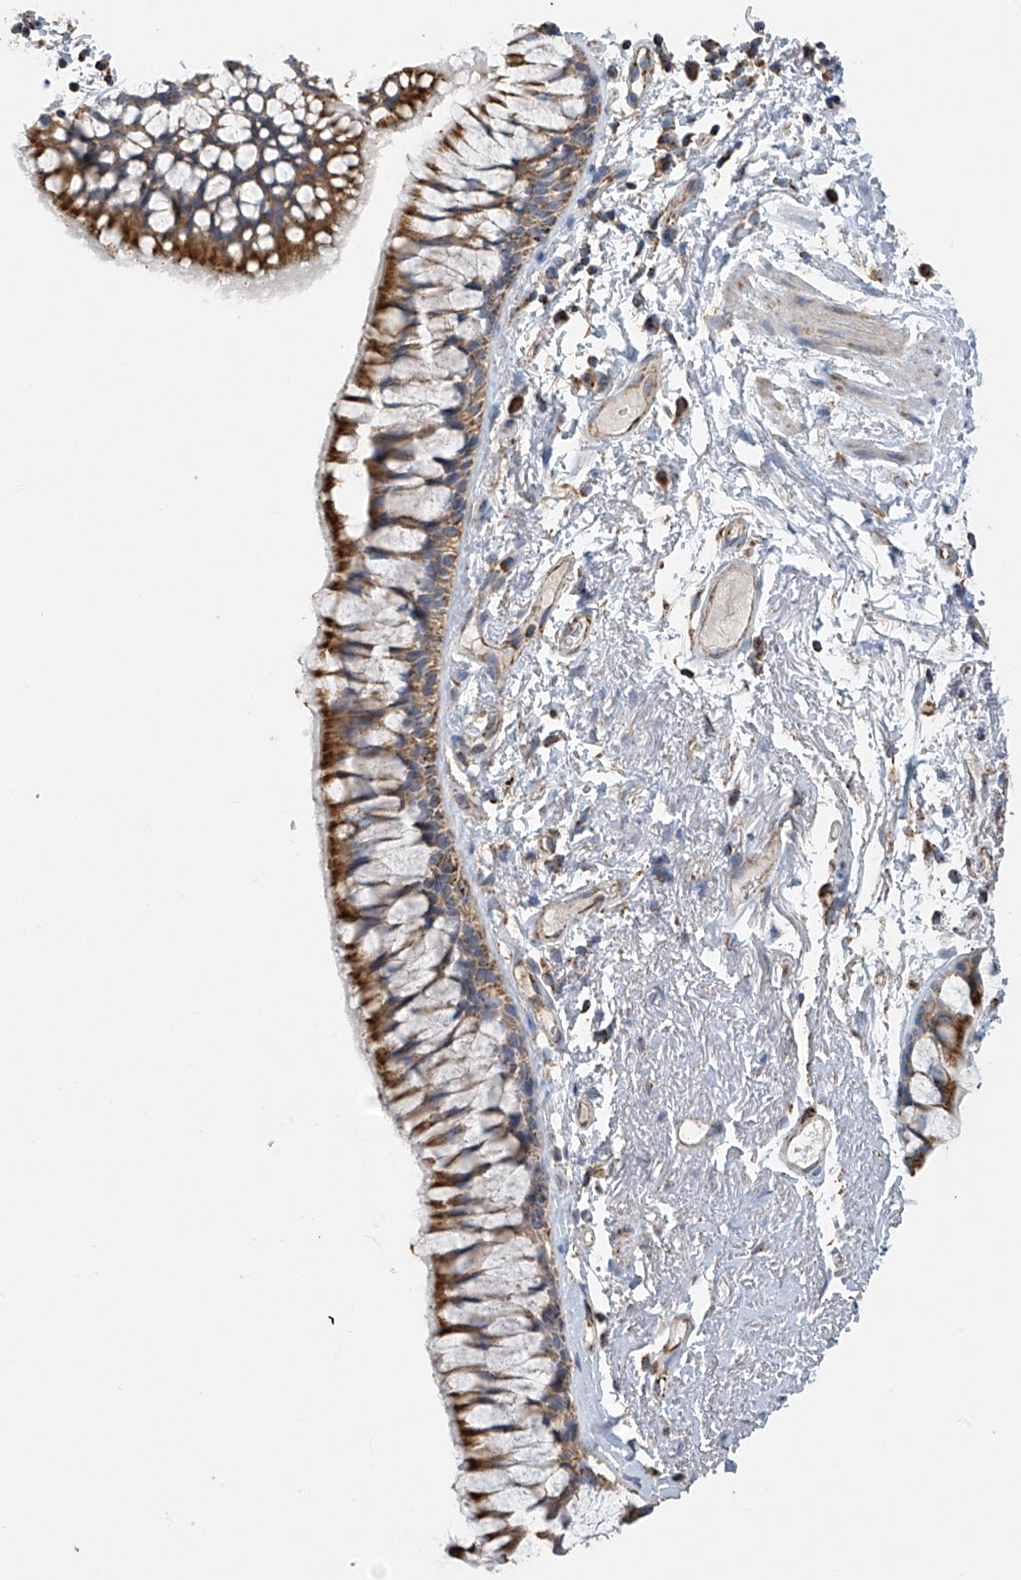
{"staining": {"intensity": "strong", "quantity": ">75%", "location": "cytoplasmic/membranous"}, "tissue": "bronchus", "cell_type": "Respiratory epithelial cells", "image_type": "normal", "snomed": [{"axis": "morphology", "description": "Normal tissue, NOS"}, {"axis": "topography", "description": "Cartilage tissue"}, {"axis": "topography", "description": "Bronchus"}], "caption": "Protein staining of benign bronchus exhibits strong cytoplasmic/membranous expression in approximately >75% of respiratory epithelial cells.", "gene": "PNPT1", "patient": {"sex": "female", "age": 73}}